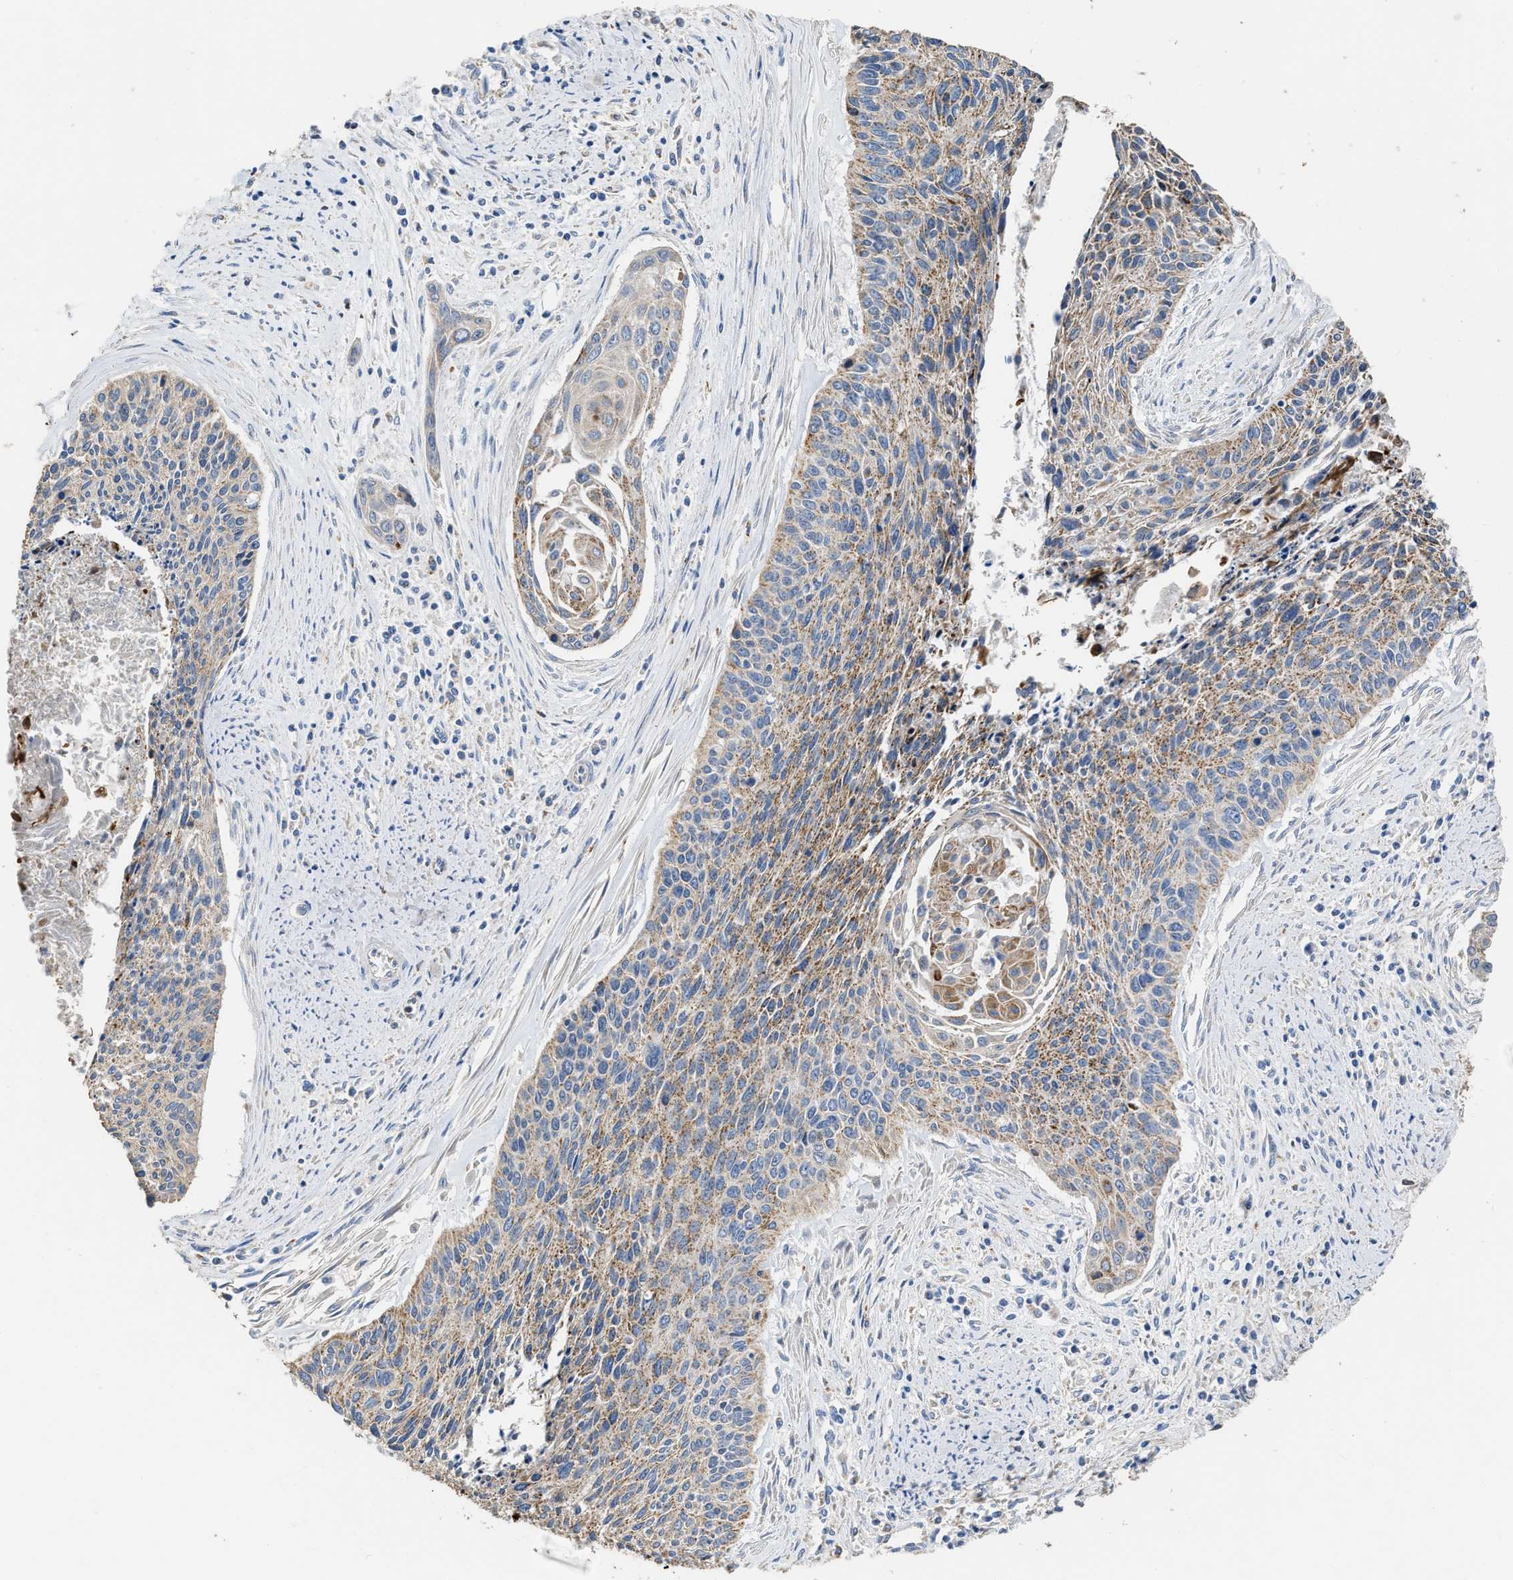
{"staining": {"intensity": "weak", "quantity": ">75%", "location": "cytoplasmic/membranous"}, "tissue": "cervical cancer", "cell_type": "Tumor cells", "image_type": "cancer", "snomed": [{"axis": "morphology", "description": "Squamous cell carcinoma, NOS"}, {"axis": "topography", "description": "Cervix"}], "caption": "Immunohistochemistry (IHC) (DAB) staining of cervical cancer reveals weak cytoplasmic/membranous protein positivity in about >75% of tumor cells. The staining was performed using DAB (3,3'-diaminobenzidine) to visualize the protein expression in brown, while the nuclei were stained in blue with hematoxylin (Magnification: 20x).", "gene": "AK2", "patient": {"sex": "female", "age": 55}}